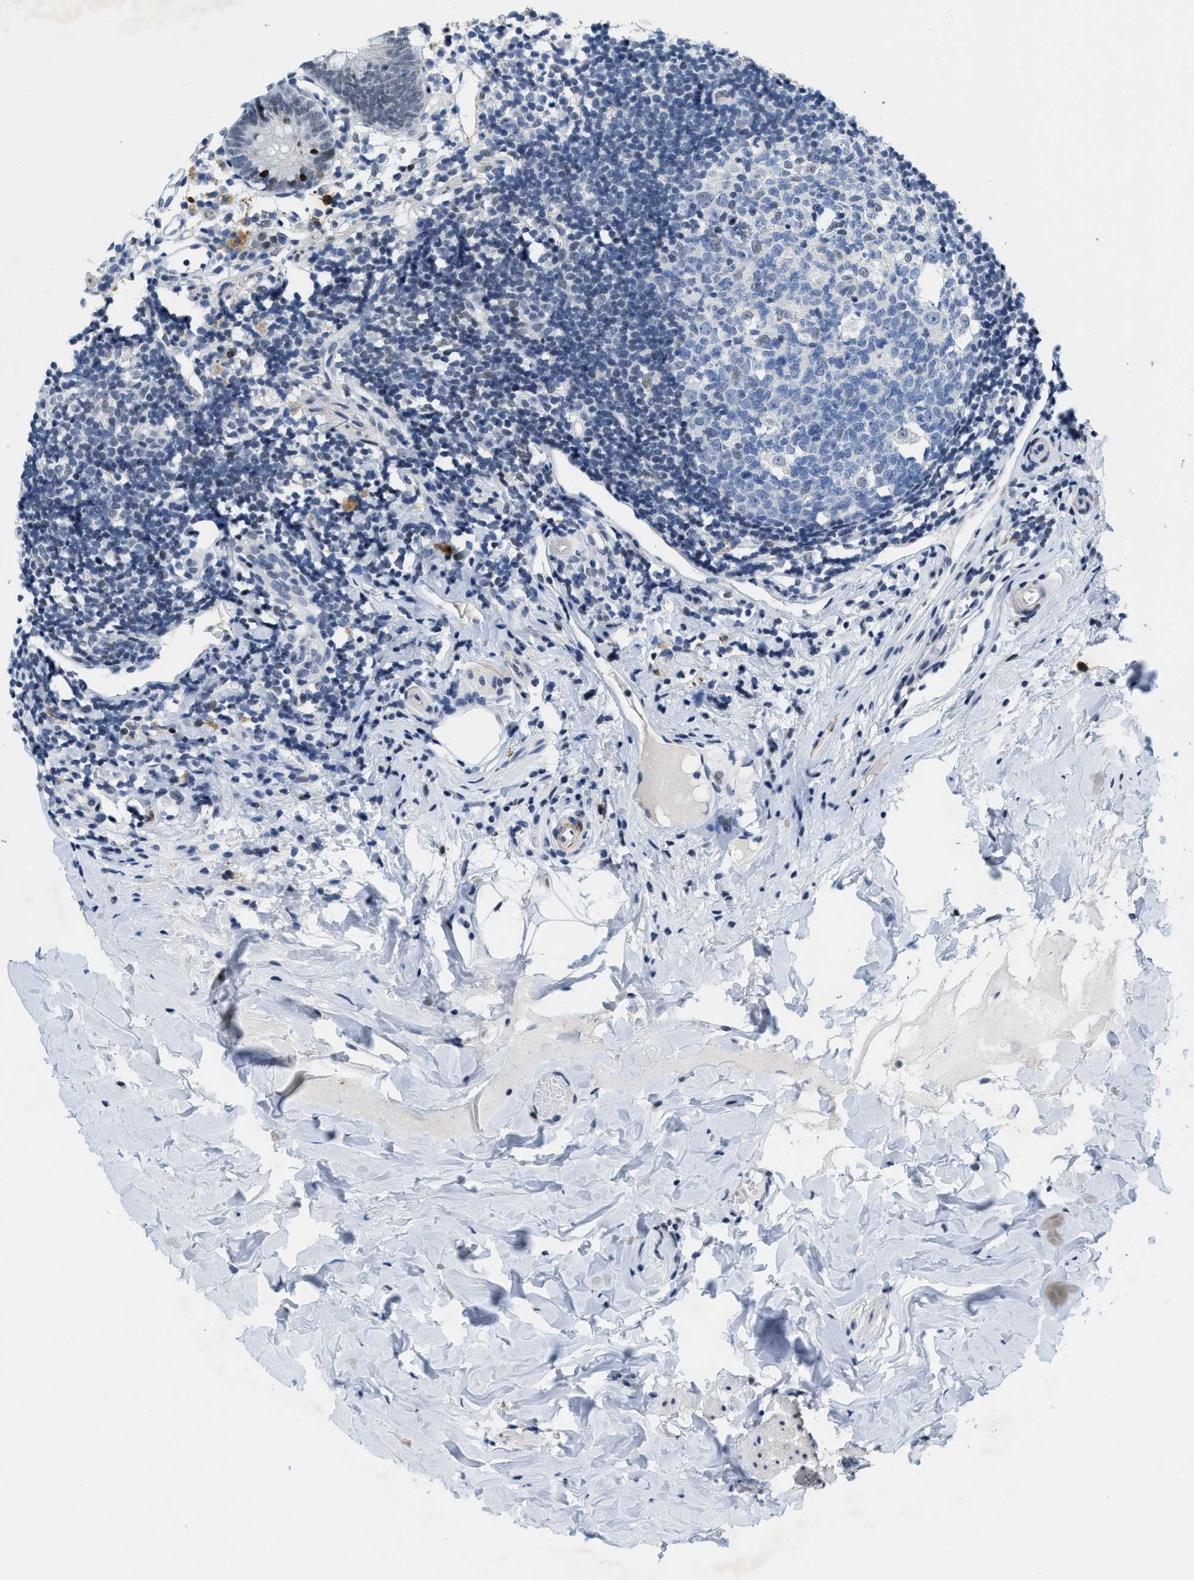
{"staining": {"intensity": "moderate", "quantity": "<25%", "location": "nuclear"}, "tissue": "appendix", "cell_type": "Glandular cells", "image_type": "normal", "snomed": [{"axis": "morphology", "description": "Normal tissue, NOS"}, {"axis": "topography", "description": "Appendix"}], "caption": "Appendix stained with immunohistochemistry exhibits moderate nuclear staining in about <25% of glandular cells. Ihc stains the protein in brown and the nuclei are stained blue.", "gene": "SETD1B", "patient": {"sex": "female", "age": 20}}